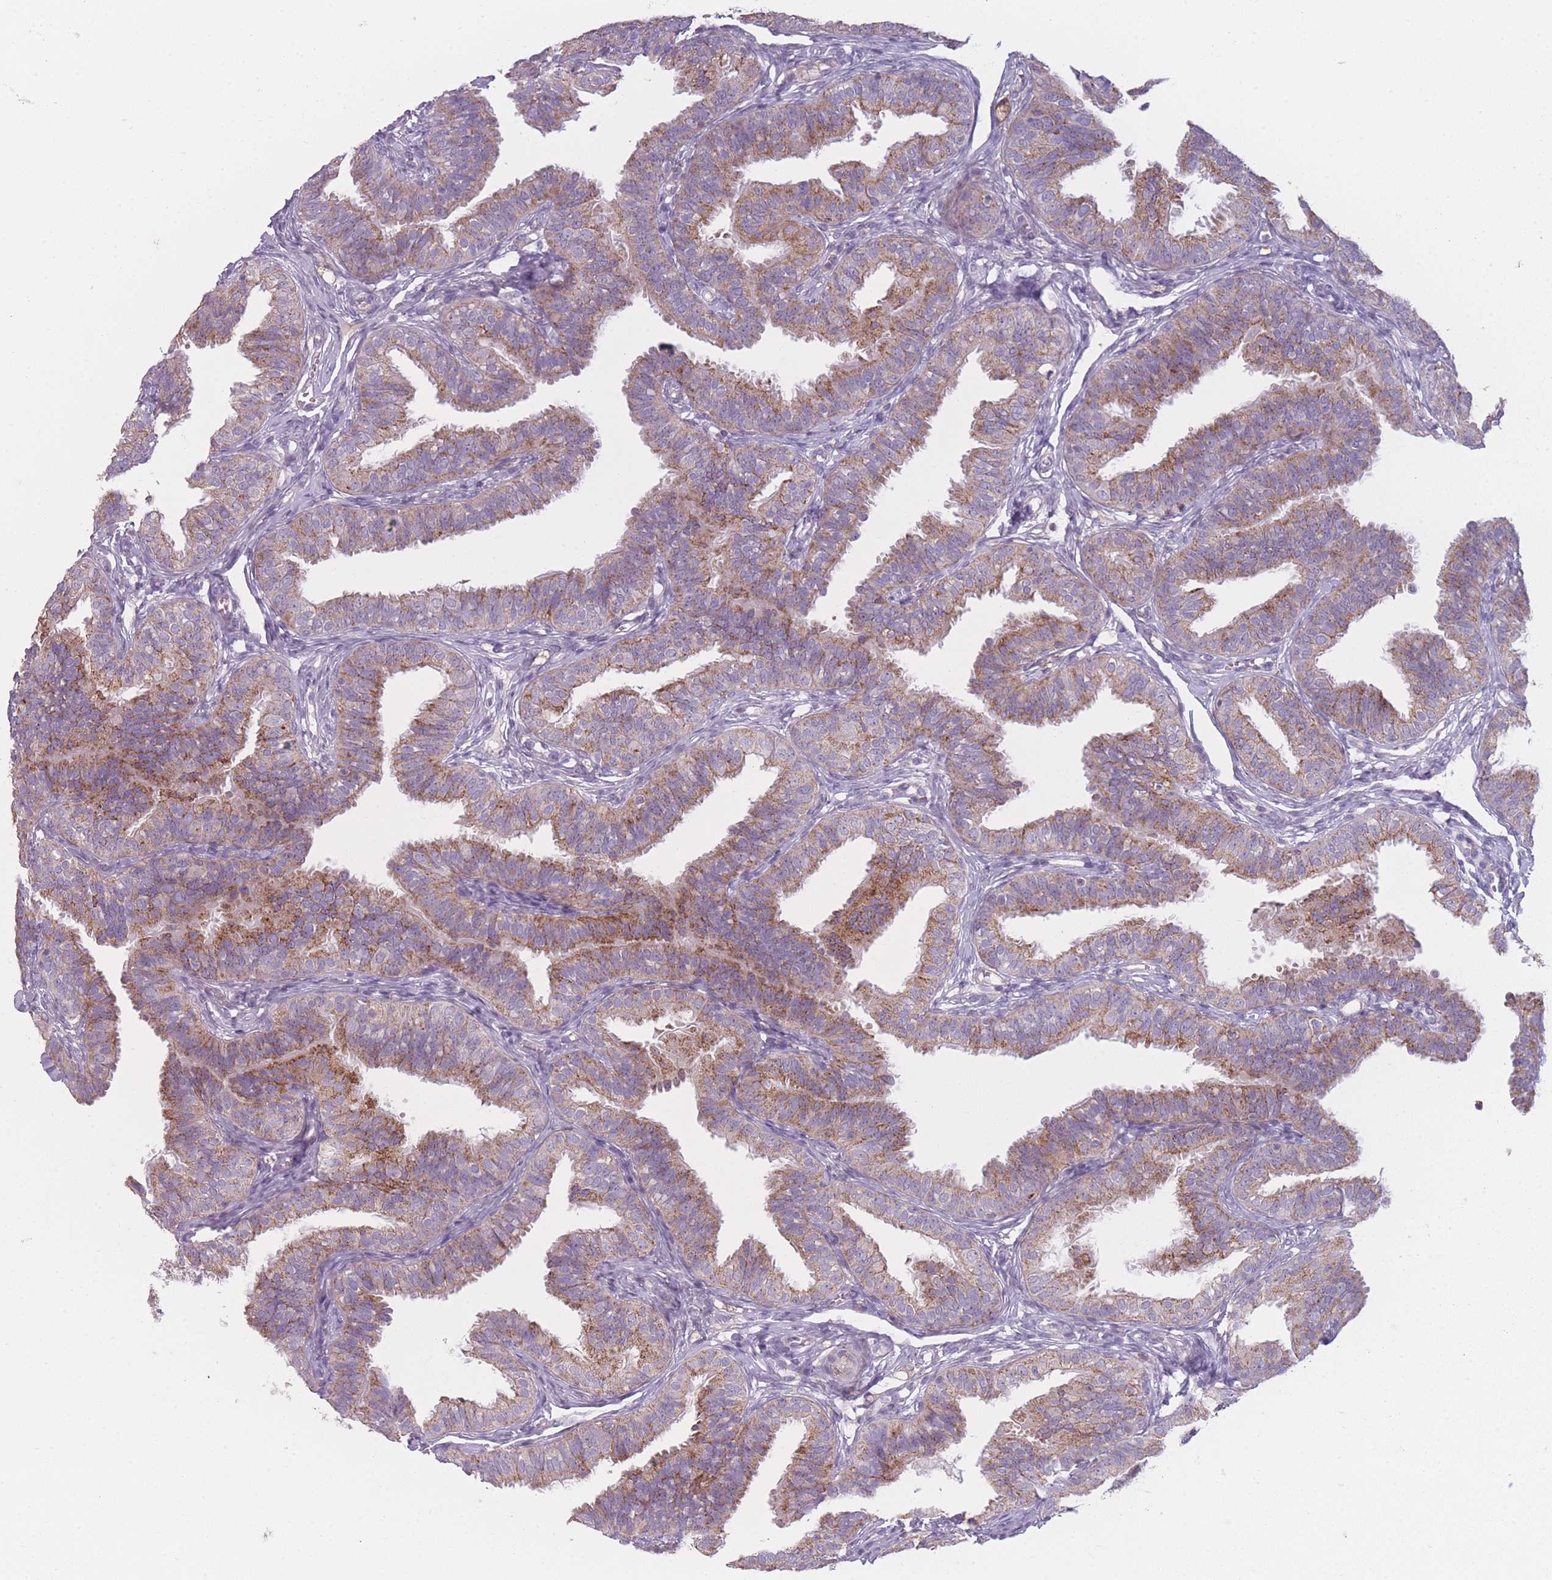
{"staining": {"intensity": "moderate", "quantity": ">75%", "location": "cytoplasmic/membranous"}, "tissue": "fallopian tube", "cell_type": "Glandular cells", "image_type": "normal", "snomed": [{"axis": "morphology", "description": "Normal tissue, NOS"}, {"axis": "topography", "description": "Fallopian tube"}], "caption": "Immunohistochemical staining of unremarkable human fallopian tube demonstrates >75% levels of moderate cytoplasmic/membranous protein expression in about >75% of glandular cells.", "gene": "PEX11B", "patient": {"sex": "female", "age": 35}}